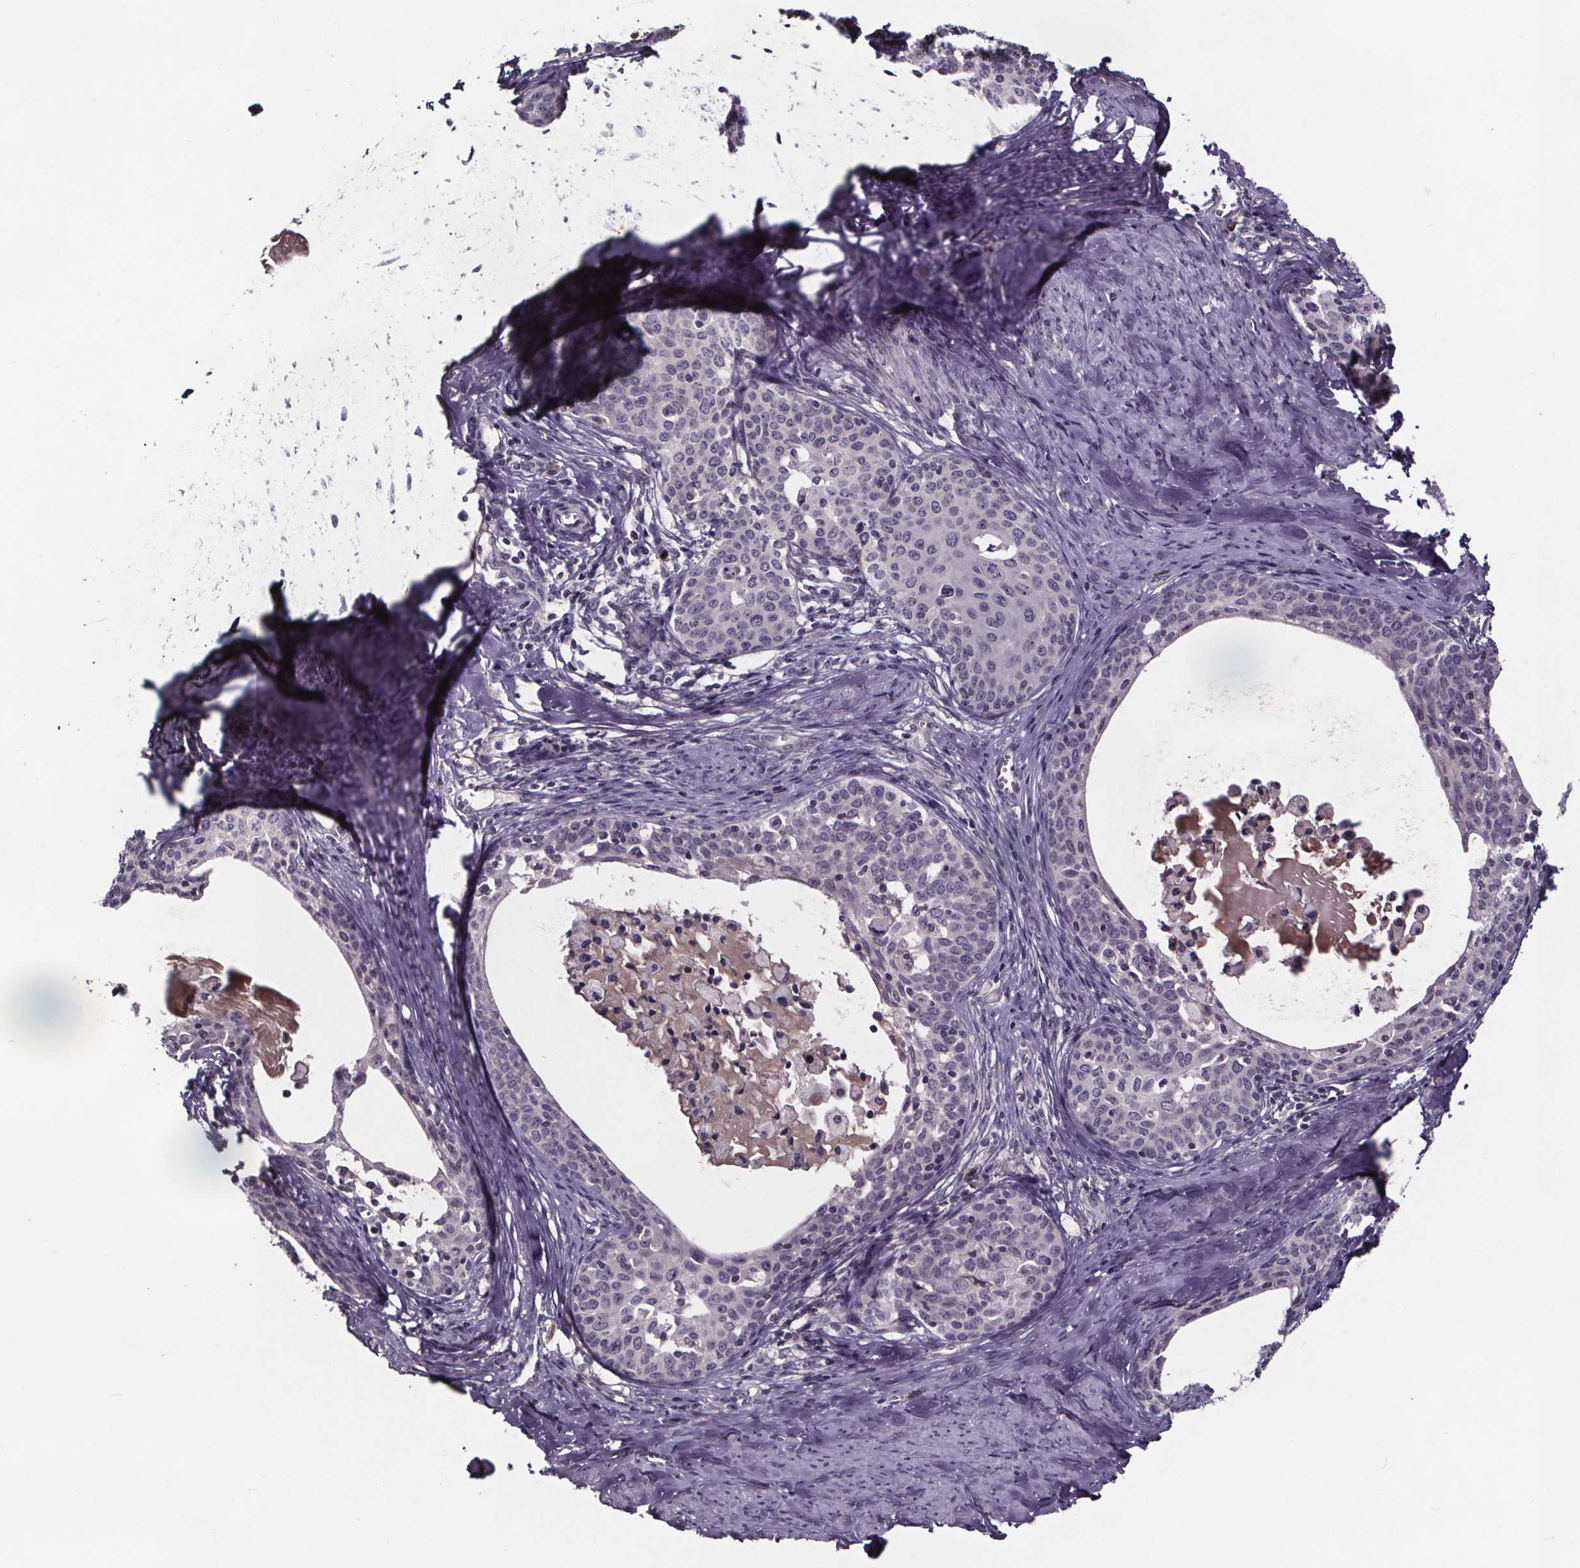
{"staining": {"intensity": "negative", "quantity": "none", "location": "none"}, "tissue": "cervical cancer", "cell_type": "Tumor cells", "image_type": "cancer", "snomed": [{"axis": "morphology", "description": "Squamous cell carcinoma, NOS"}, {"axis": "morphology", "description": "Adenocarcinoma, NOS"}, {"axis": "topography", "description": "Cervix"}], "caption": "Cervical cancer was stained to show a protein in brown. There is no significant staining in tumor cells.", "gene": "NPHP4", "patient": {"sex": "female", "age": 52}}